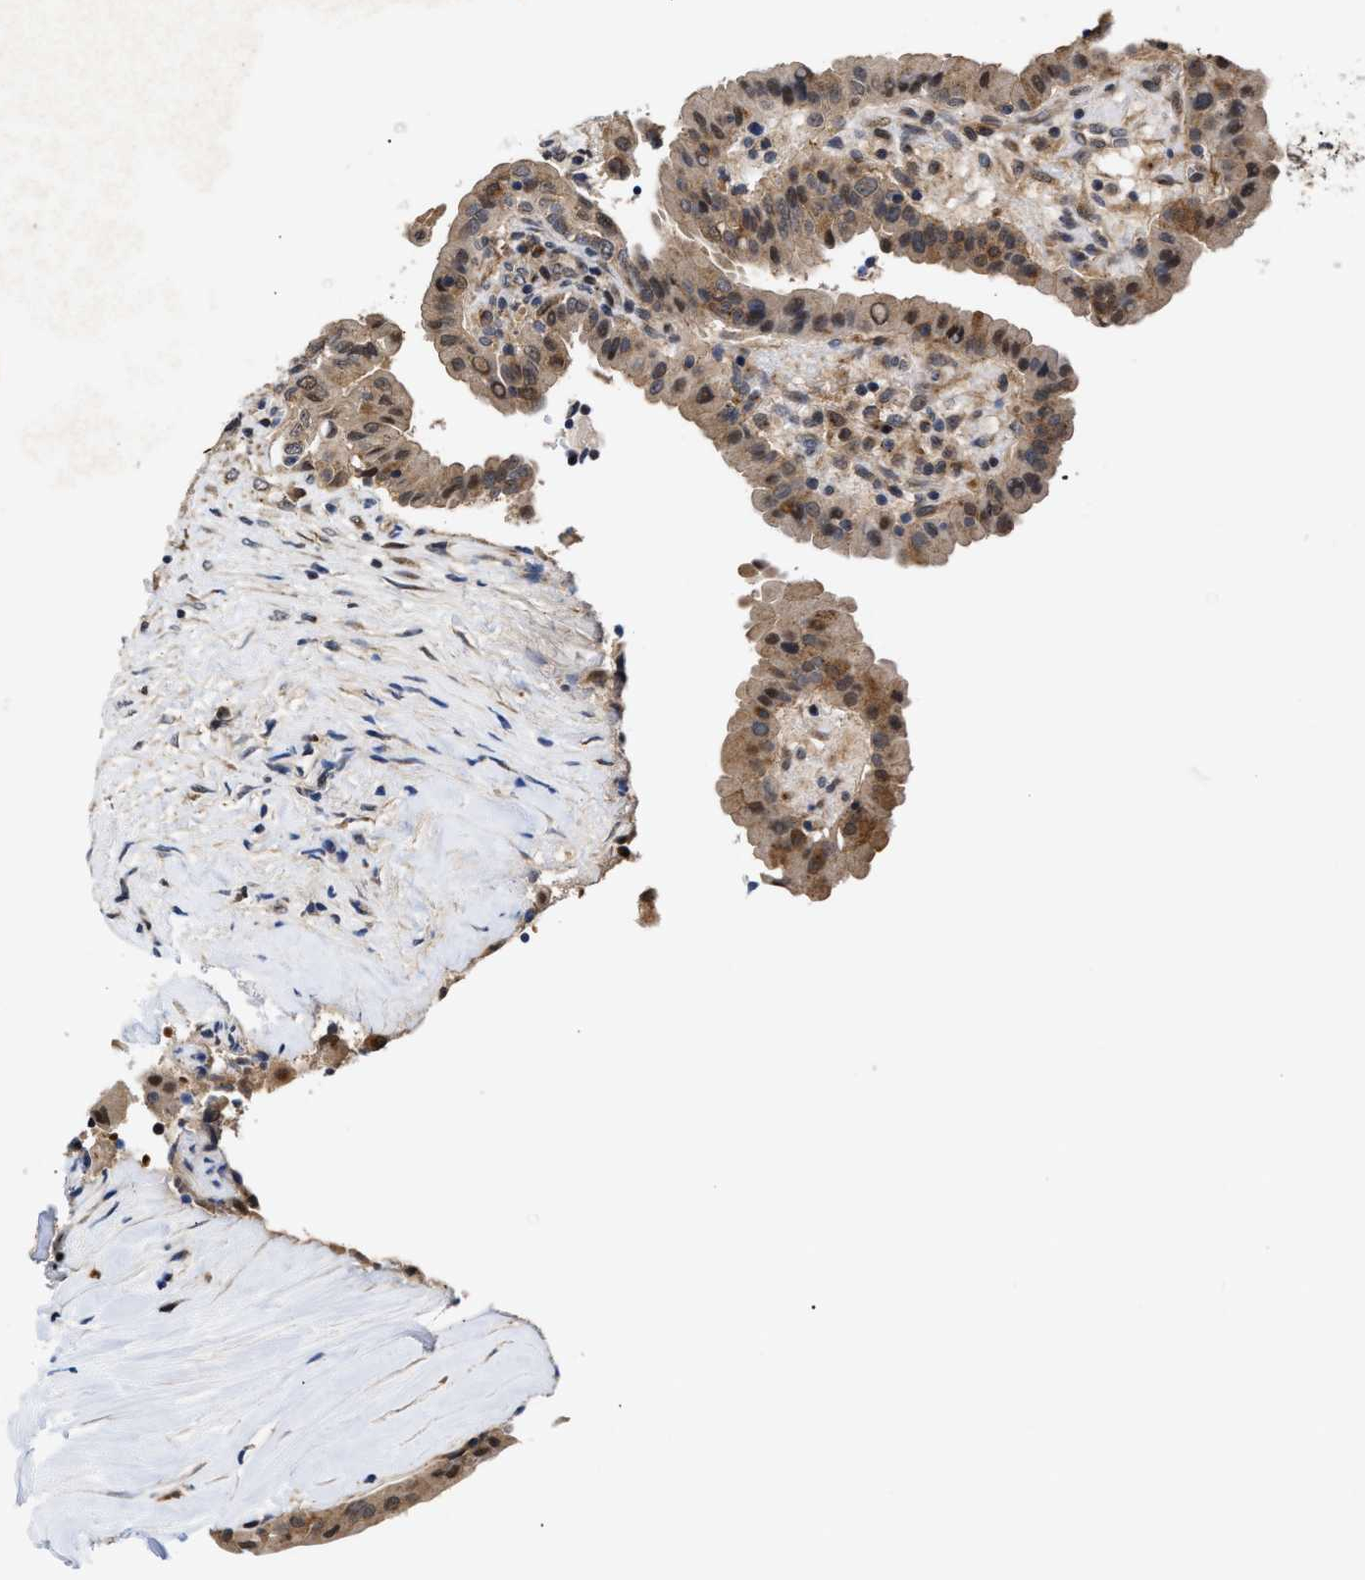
{"staining": {"intensity": "moderate", "quantity": ">75%", "location": "cytoplasmic/membranous"}, "tissue": "thyroid cancer", "cell_type": "Tumor cells", "image_type": "cancer", "snomed": [{"axis": "morphology", "description": "Papillary adenocarcinoma, NOS"}, {"axis": "topography", "description": "Thyroid gland"}], "caption": "Thyroid cancer (papillary adenocarcinoma) stained for a protein demonstrates moderate cytoplasmic/membranous positivity in tumor cells. (DAB IHC with brightfield microscopy, high magnification).", "gene": "CLIP2", "patient": {"sex": "male", "age": 33}}